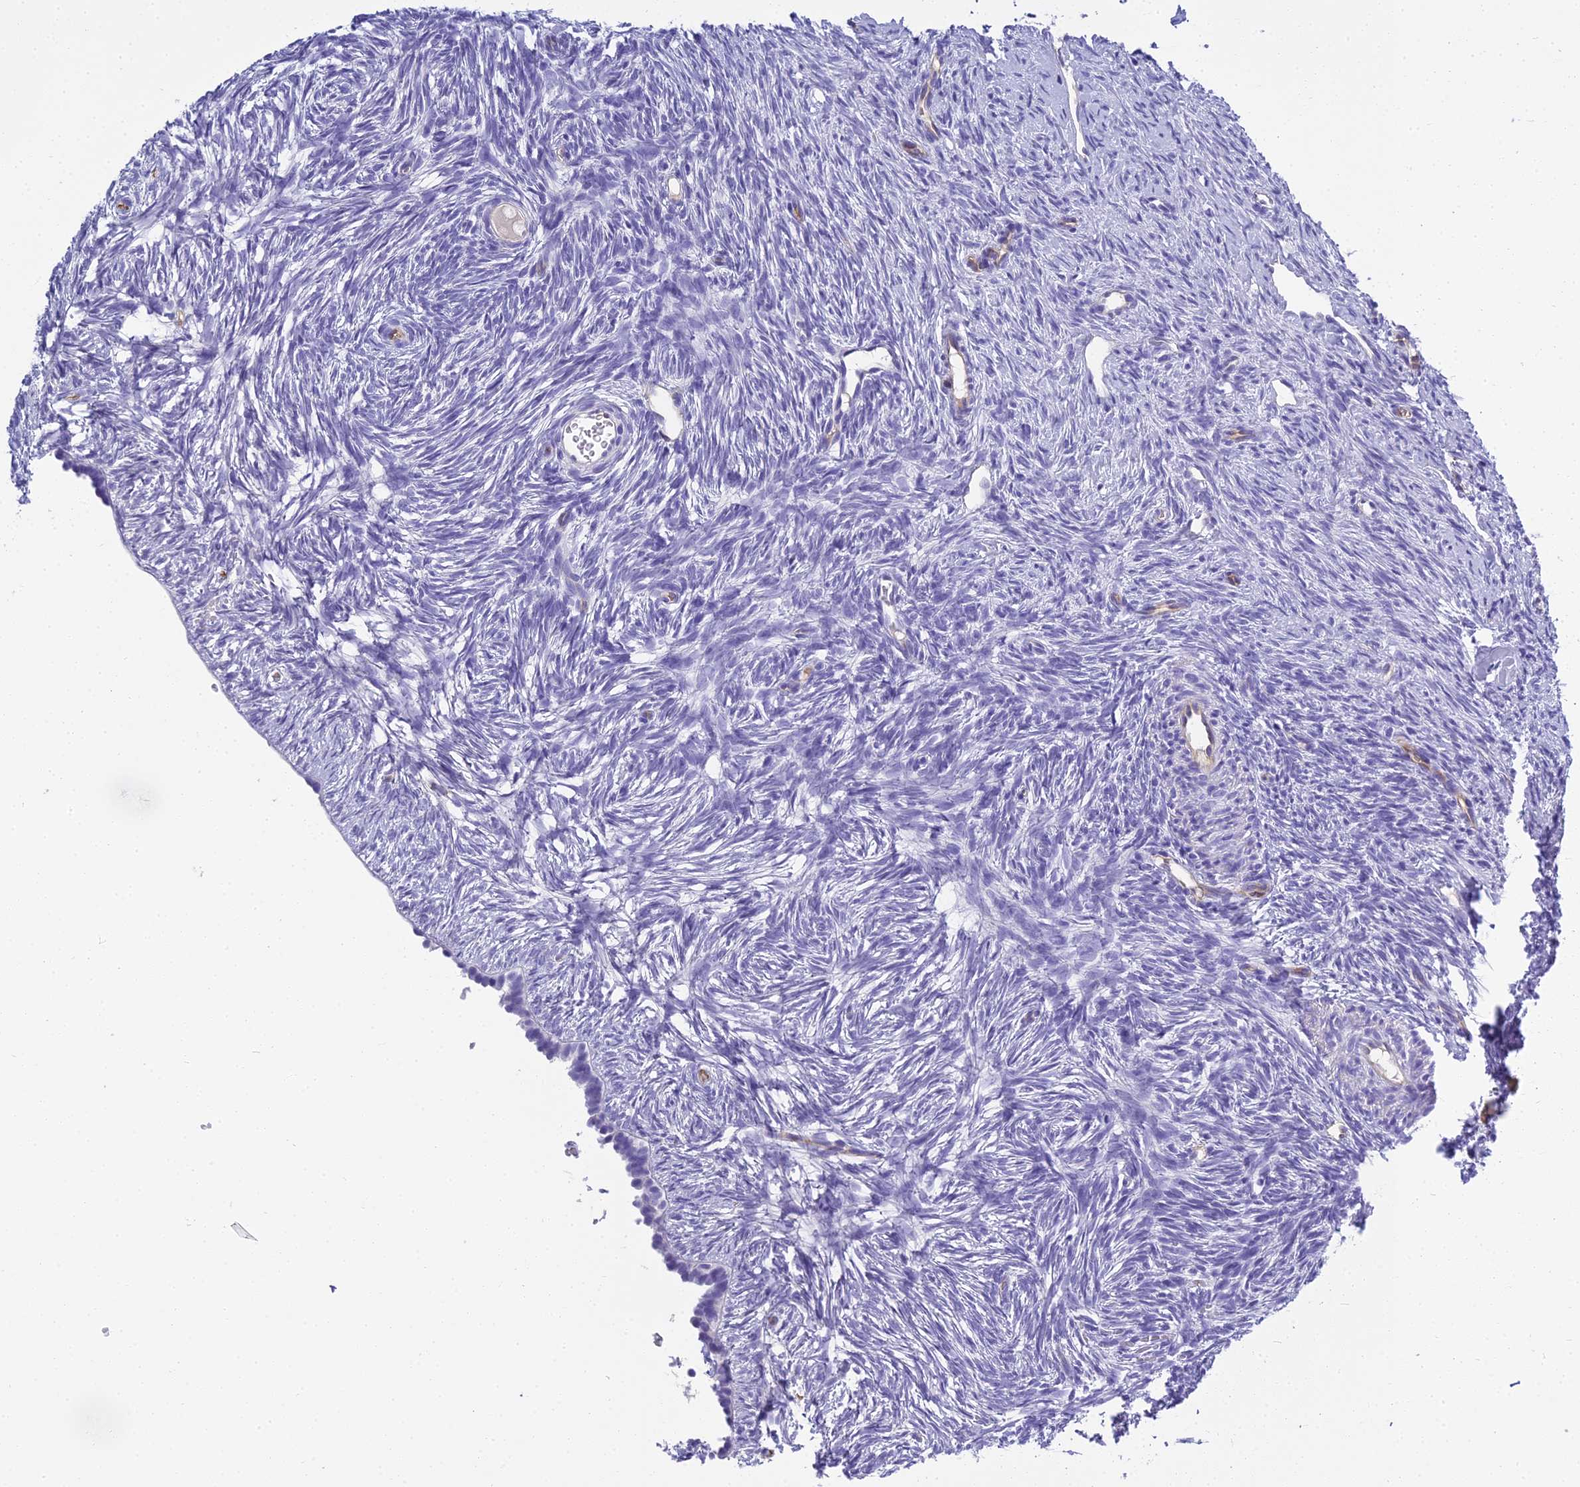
{"staining": {"intensity": "negative", "quantity": "none", "location": "none"}, "tissue": "ovary", "cell_type": "Follicle cells", "image_type": "normal", "snomed": [{"axis": "morphology", "description": "Normal tissue, NOS"}, {"axis": "topography", "description": "Ovary"}], "caption": "Immunohistochemical staining of normal ovary displays no significant expression in follicle cells.", "gene": "NINJ1", "patient": {"sex": "female", "age": 51}}